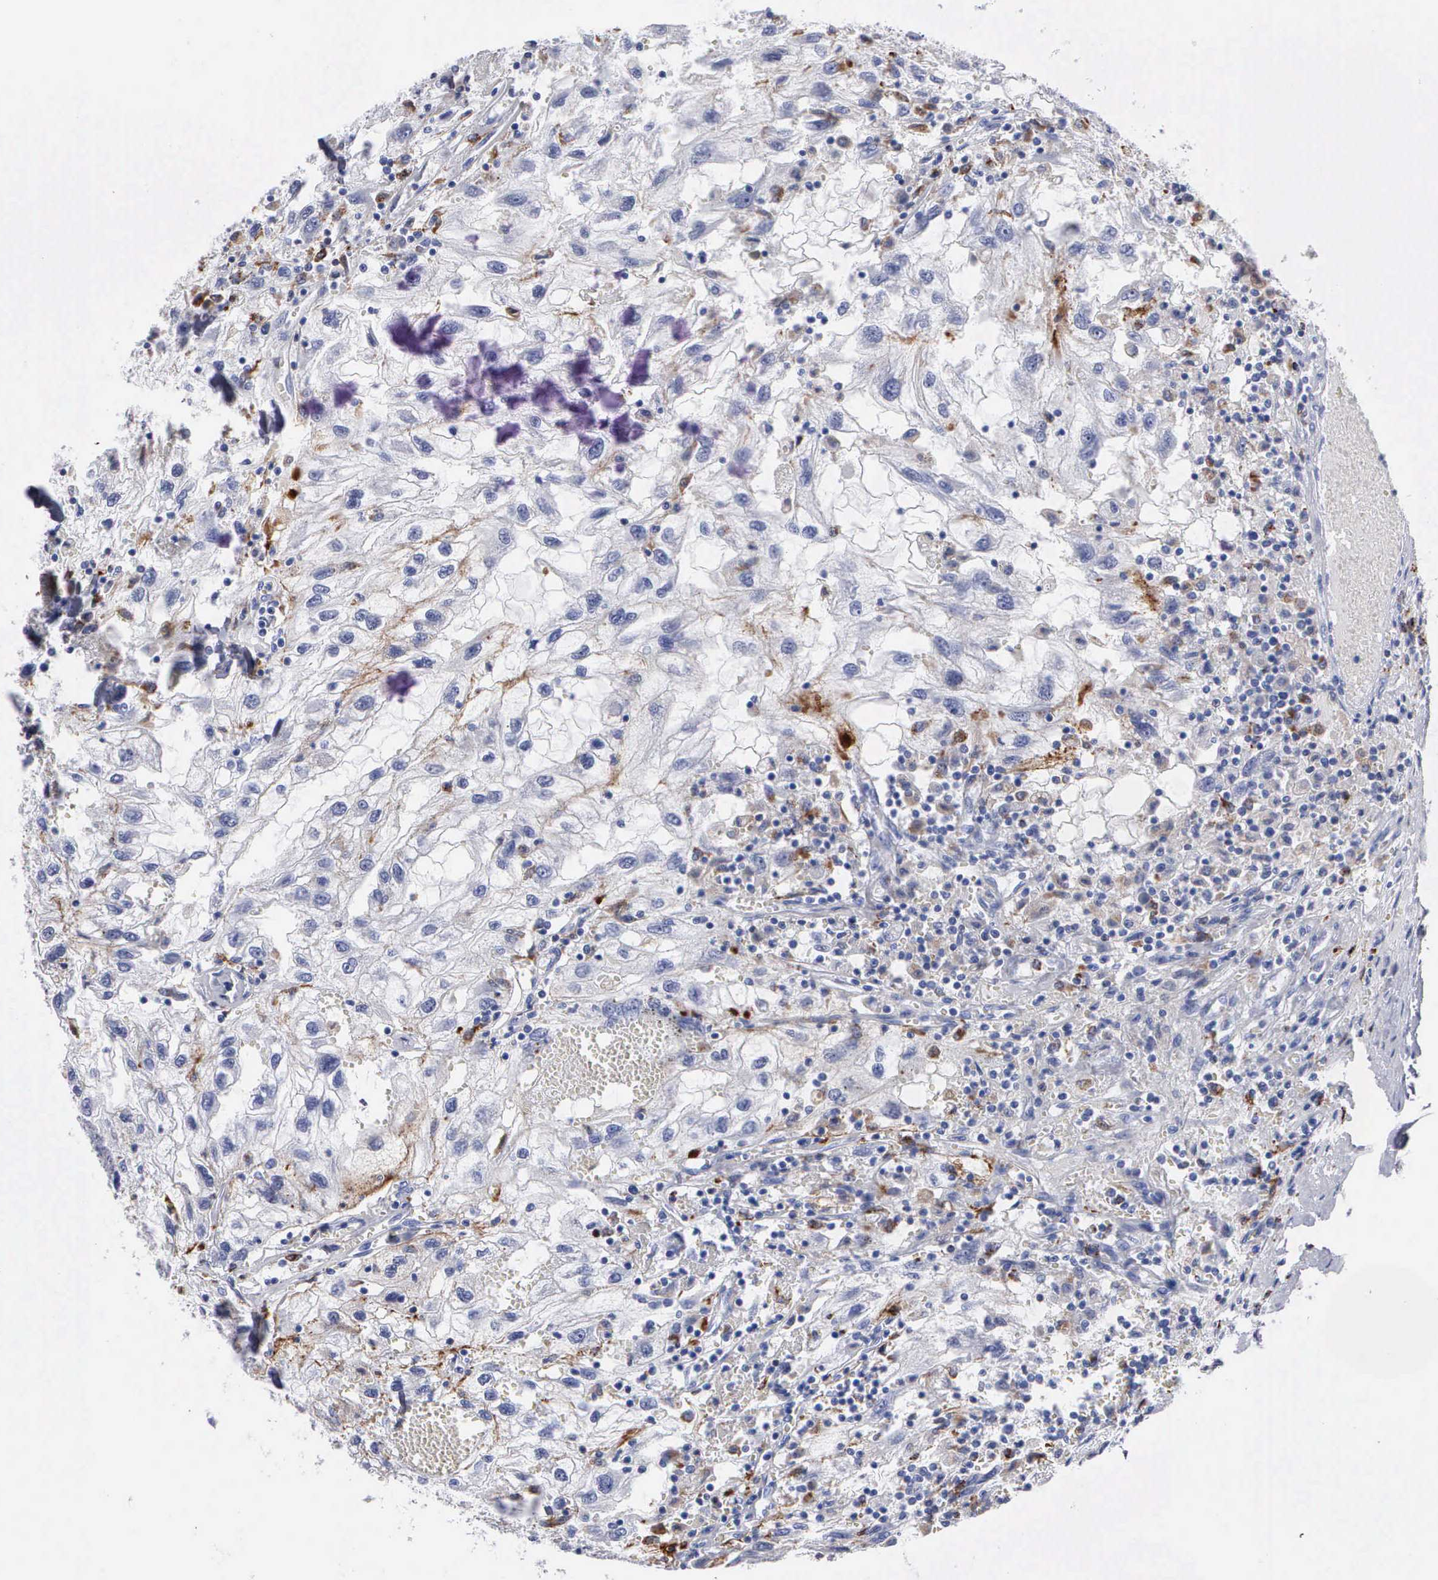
{"staining": {"intensity": "moderate", "quantity": "<25%", "location": "cytoplasmic/membranous"}, "tissue": "renal cancer", "cell_type": "Tumor cells", "image_type": "cancer", "snomed": [{"axis": "morphology", "description": "Normal tissue, NOS"}, {"axis": "morphology", "description": "Adenocarcinoma, NOS"}, {"axis": "topography", "description": "Kidney"}], "caption": "This is a micrograph of IHC staining of renal adenocarcinoma, which shows moderate expression in the cytoplasmic/membranous of tumor cells.", "gene": "CTSH", "patient": {"sex": "male", "age": 71}}